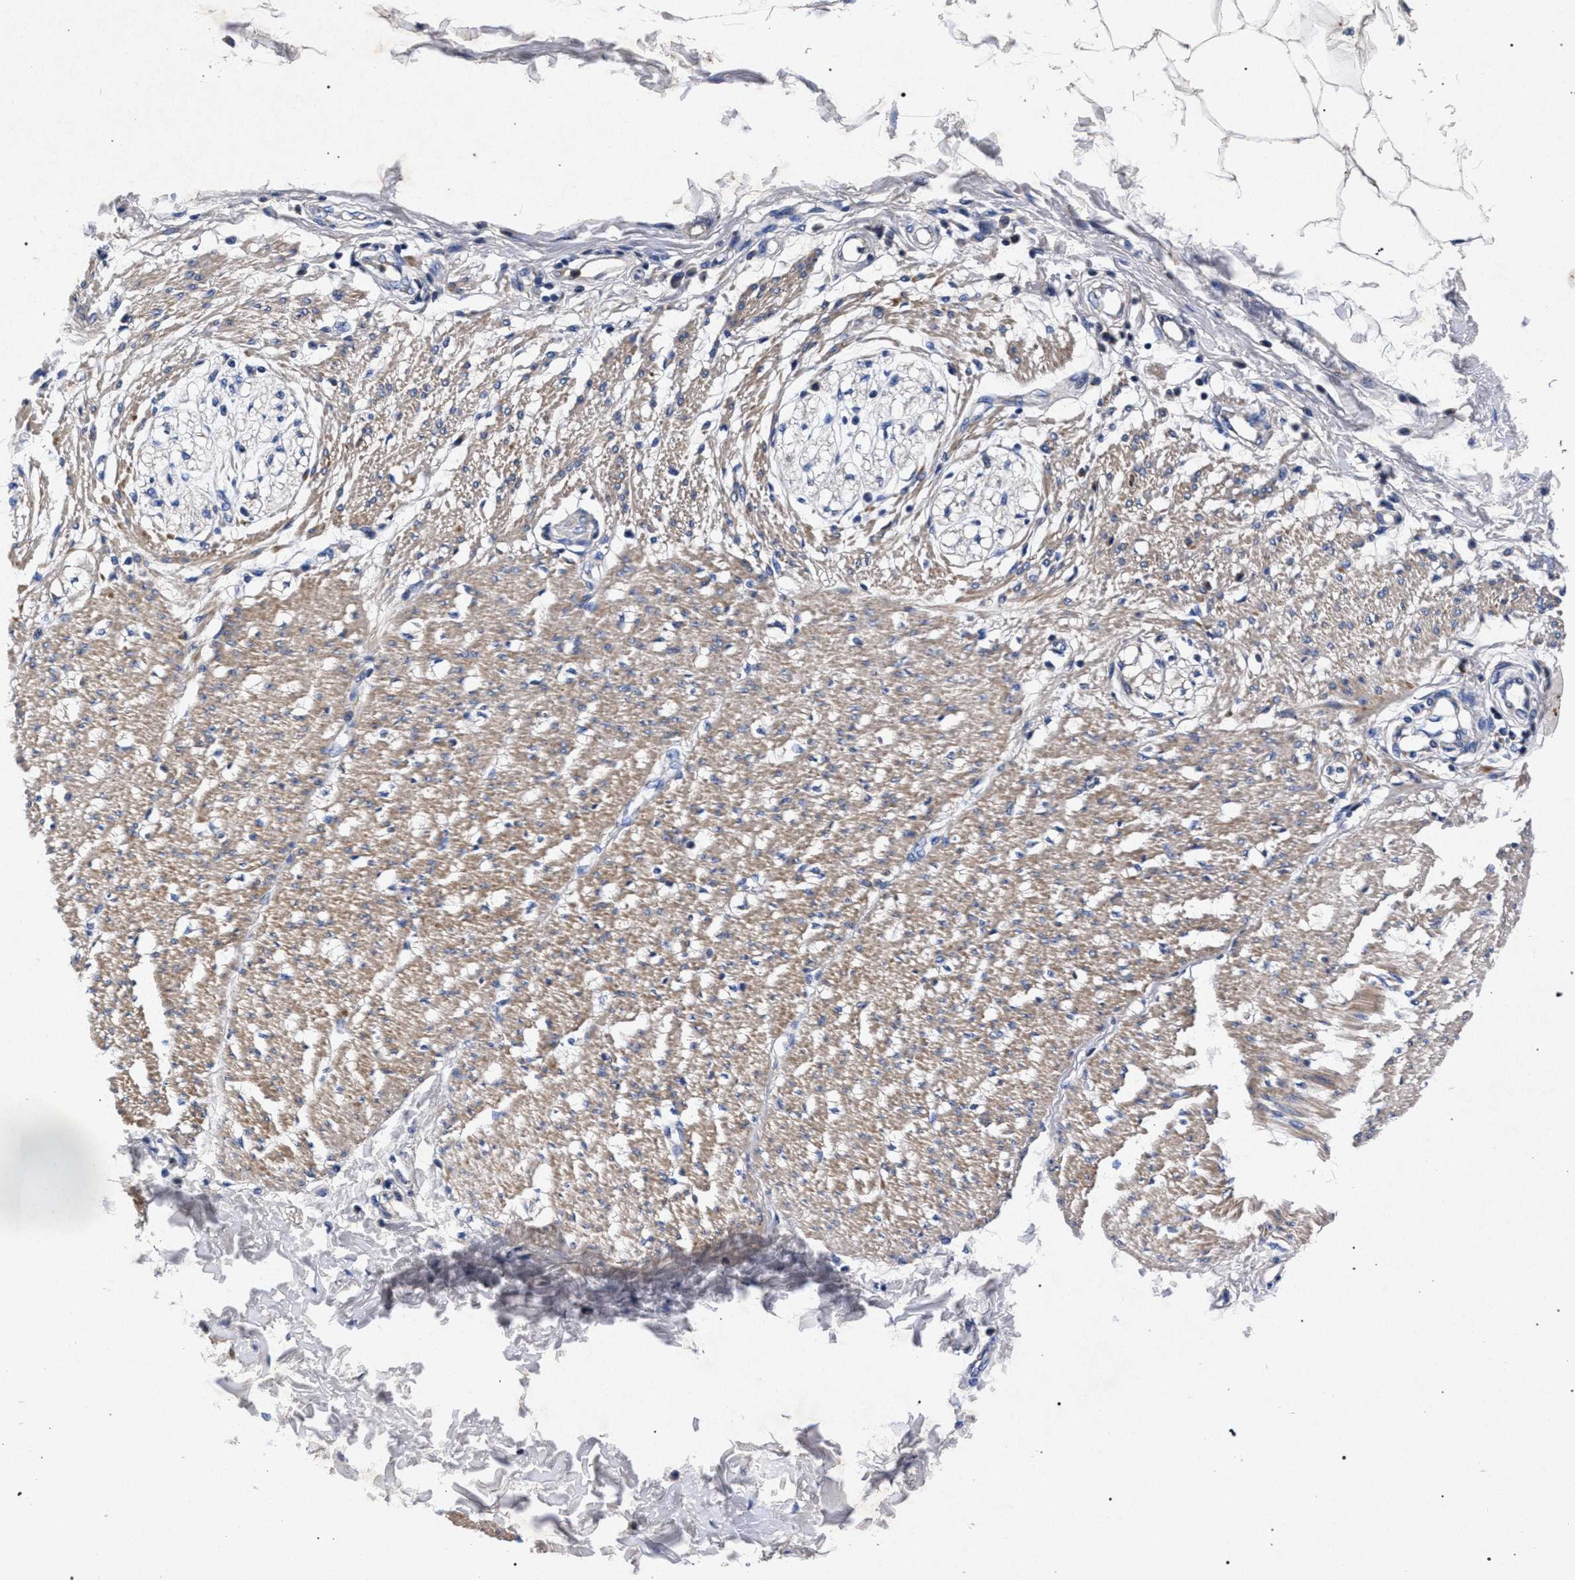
{"staining": {"intensity": "moderate", "quantity": "25%-75%", "location": "cytoplasmic/membranous"}, "tissue": "smooth muscle", "cell_type": "Smooth muscle cells", "image_type": "normal", "snomed": [{"axis": "morphology", "description": "Normal tissue, NOS"}, {"axis": "morphology", "description": "Adenocarcinoma, NOS"}, {"axis": "topography", "description": "Colon"}, {"axis": "topography", "description": "Peripheral nerve tissue"}], "caption": "IHC (DAB) staining of benign human smooth muscle shows moderate cytoplasmic/membranous protein staining in approximately 25%-75% of smooth muscle cells.", "gene": "HSD17B14", "patient": {"sex": "male", "age": 14}}